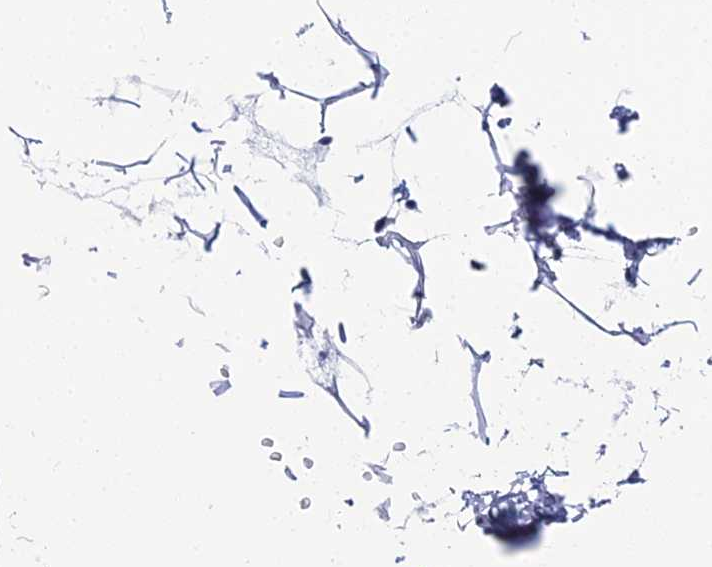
{"staining": {"intensity": "negative", "quantity": "none", "location": "none"}, "tissue": "adipose tissue", "cell_type": "Adipocytes", "image_type": "normal", "snomed": [{"axis": "morphology", "description": "Normal tissue, NOS"}, {"axis": "topography", "description": "Soft tissue"}, {"axis": "topography", "description": "Adipose tissue"}, {"axis": "topography", "description": "Vascular tissue"}, {"axis": "topography", "description": "Peripheral nerve tissue"}], "caption": "This micrograph is of normal adipose tissue stained with immunohistochemistry (IHC) to label a protein in brown with the nuclei are counter-stained blue. There is no positivity in adipocytes. Nuclei are stained in blue.", "gene": "OCM2", "patient": {"sex": "male", "age": 46}}